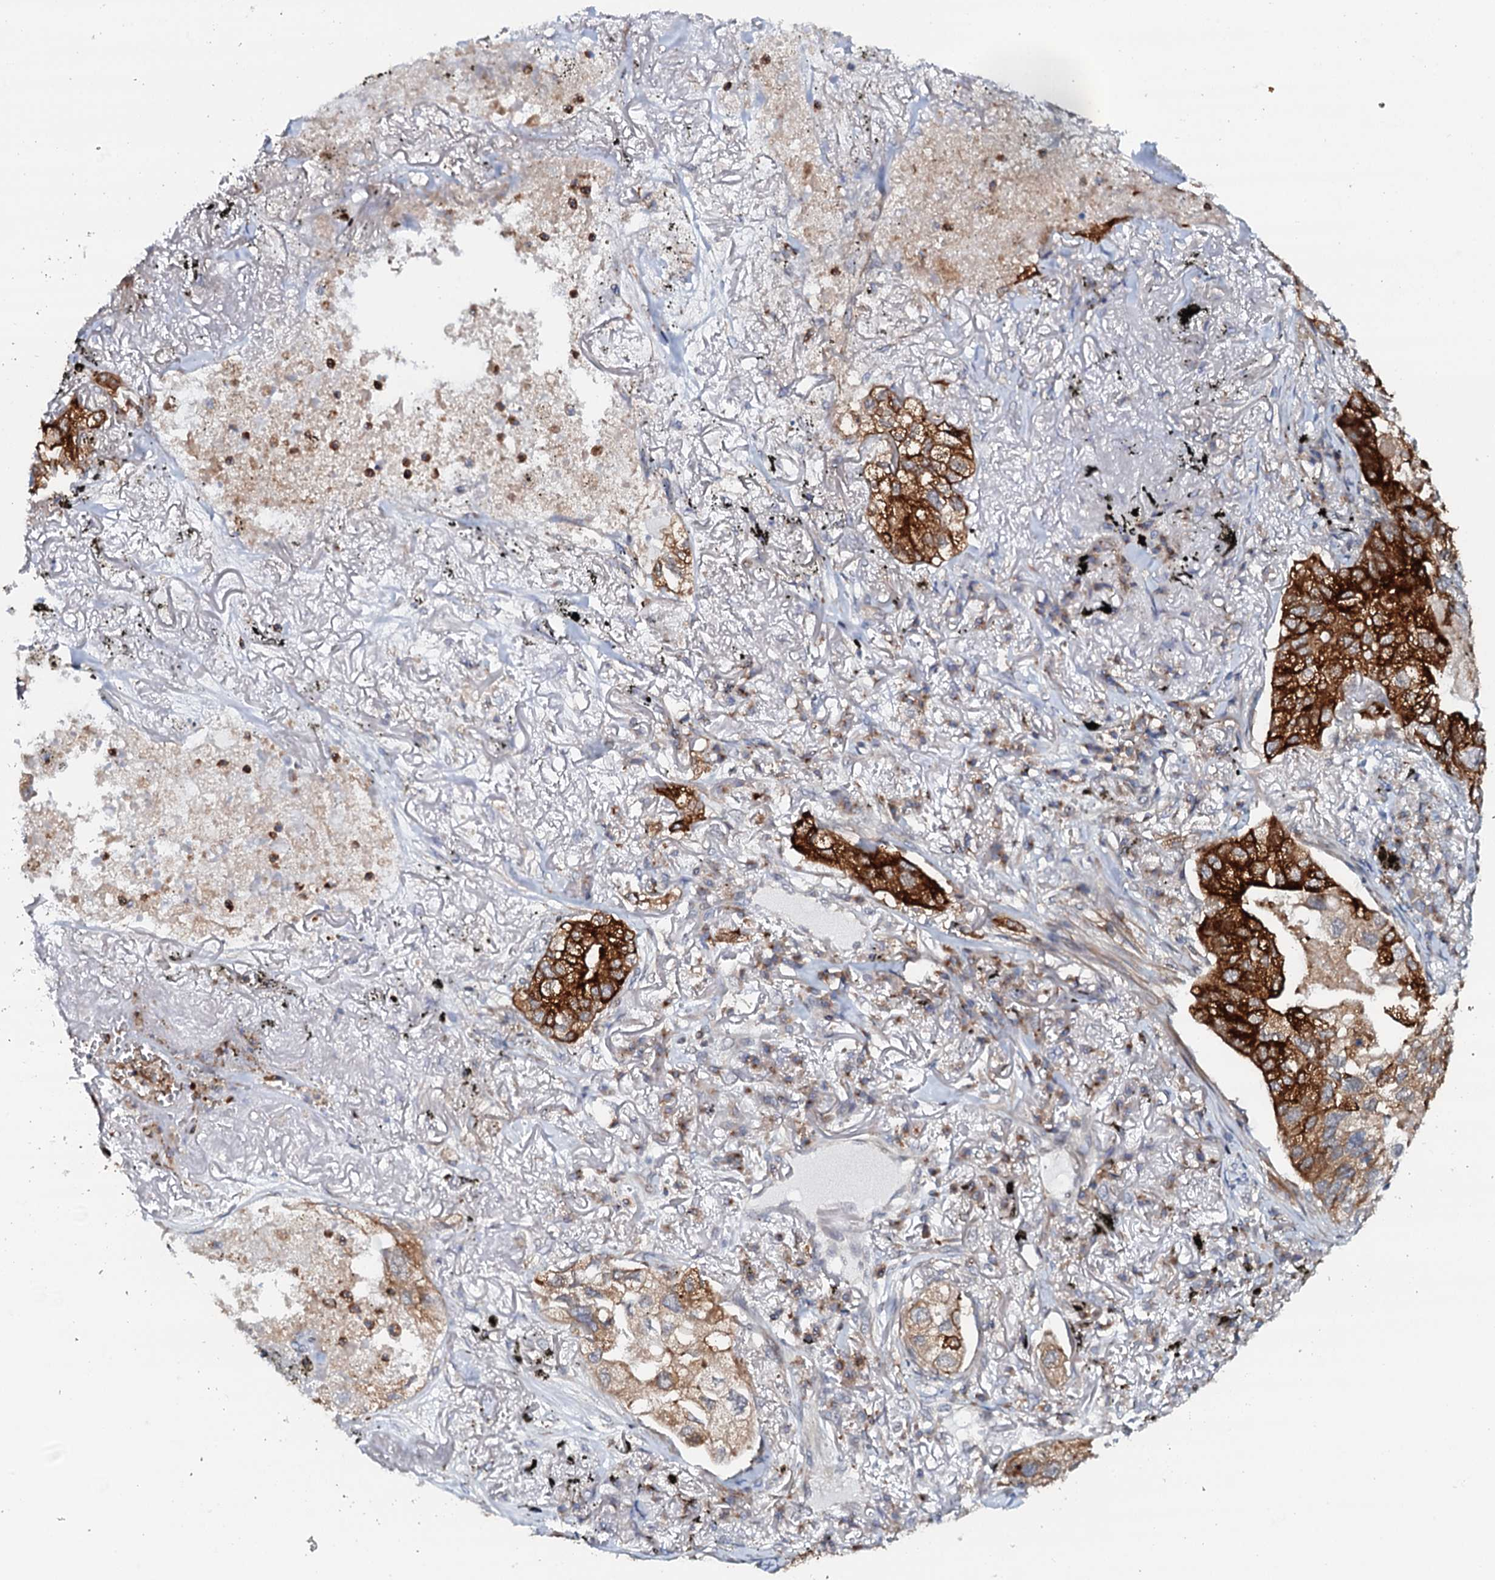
{"staining": {"intensity": "strong", "quantity": "25%-75%", "location": "cytoplasmic/membranous"}, "tissue": "lung cancer", "cell_type": "Tumor cells", "image_type": "cancer", "snomed": [{"axis": "morphology", "description": "Adenocarcinoma, NOS"}, {"axis": "topography", "description": "Lung"}], "caption": "High-magnification brightfield microscopy of lung cancer stained with DAB (brown) and counterstained with hematoxylin (blue). tumor cells exhibit strong cytoplasmic/membranous positivity is seen in approximately25%-75% of cells. (DAB IHC, brown staining for protein, blue staining for nuclei).", "gene": "VAMP8", "patient": {"sex": "male", "age": 65}}